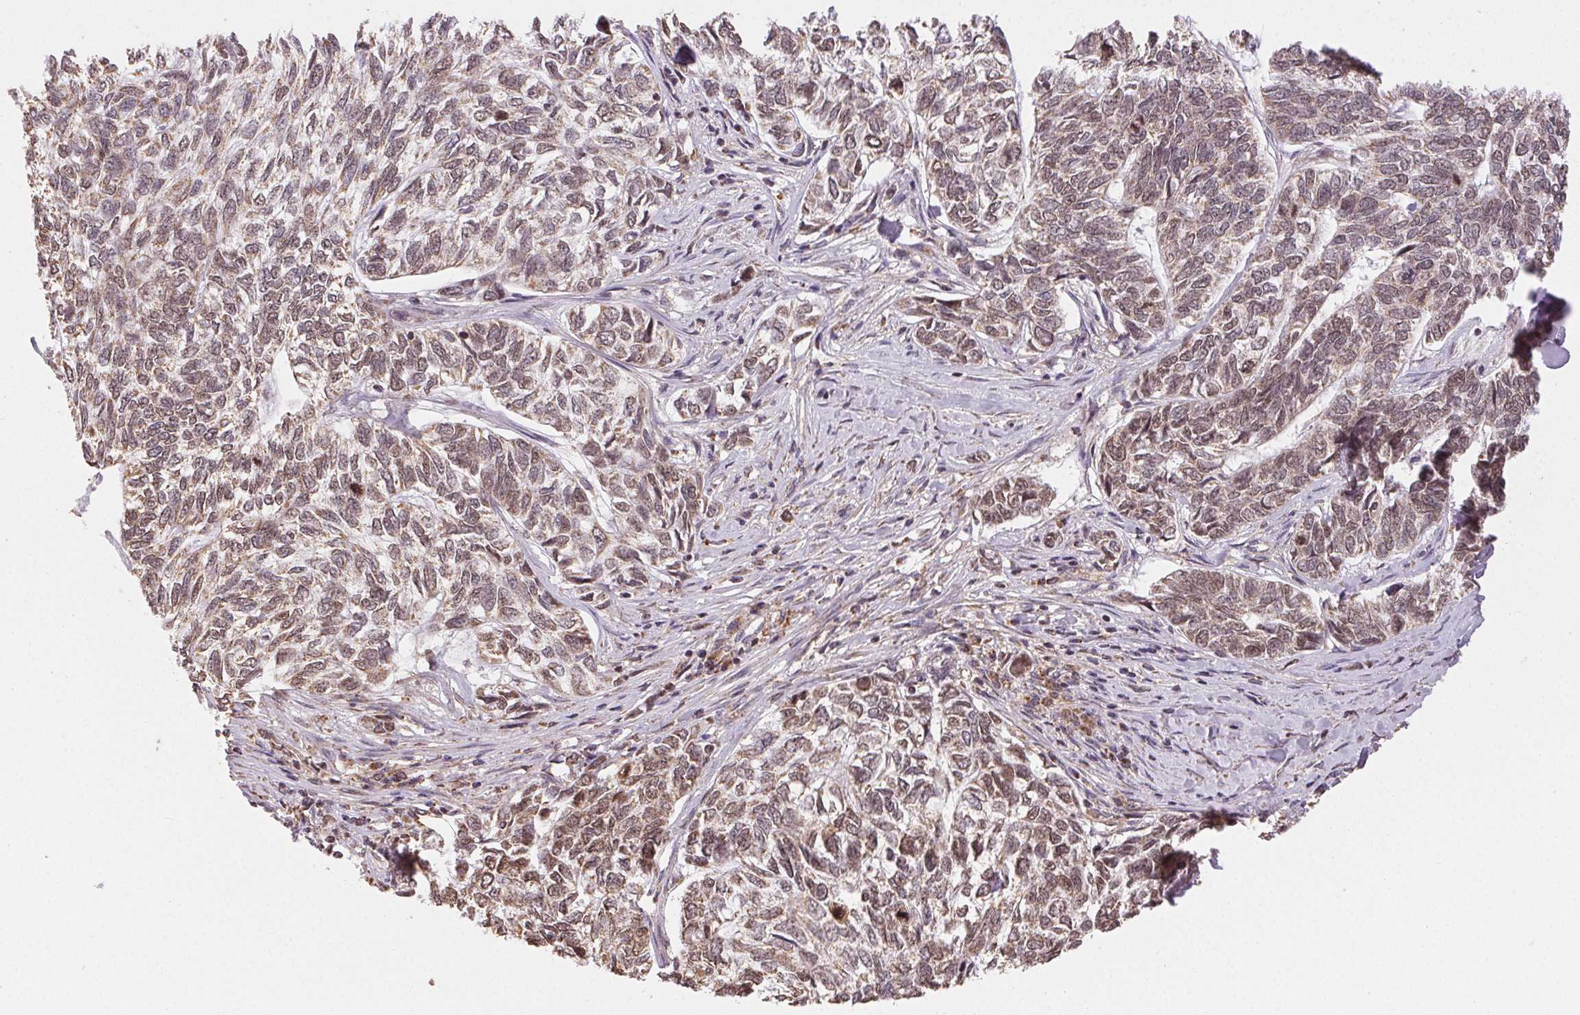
{"staining": {"intensity": "weak", "quantity": "25%-75%", "location": "nuclear"}, "tissue": "skin cancer", "cell_type": "Tumor cells", "image_type": "cancer", "snomed": [{"axis": "morphology", "description": "Basal cell carcinoma"}, {"axis": "topography", "description": "Skin"}], "caption": "Immunohistochemical staining of human skin basal cell carcinoma reveals low levels of weak nuclear staining in approximately 25%-75% of tumor cells.", "gene": "PIWIL4", "patient": {"sex": "female", "age": 65}}